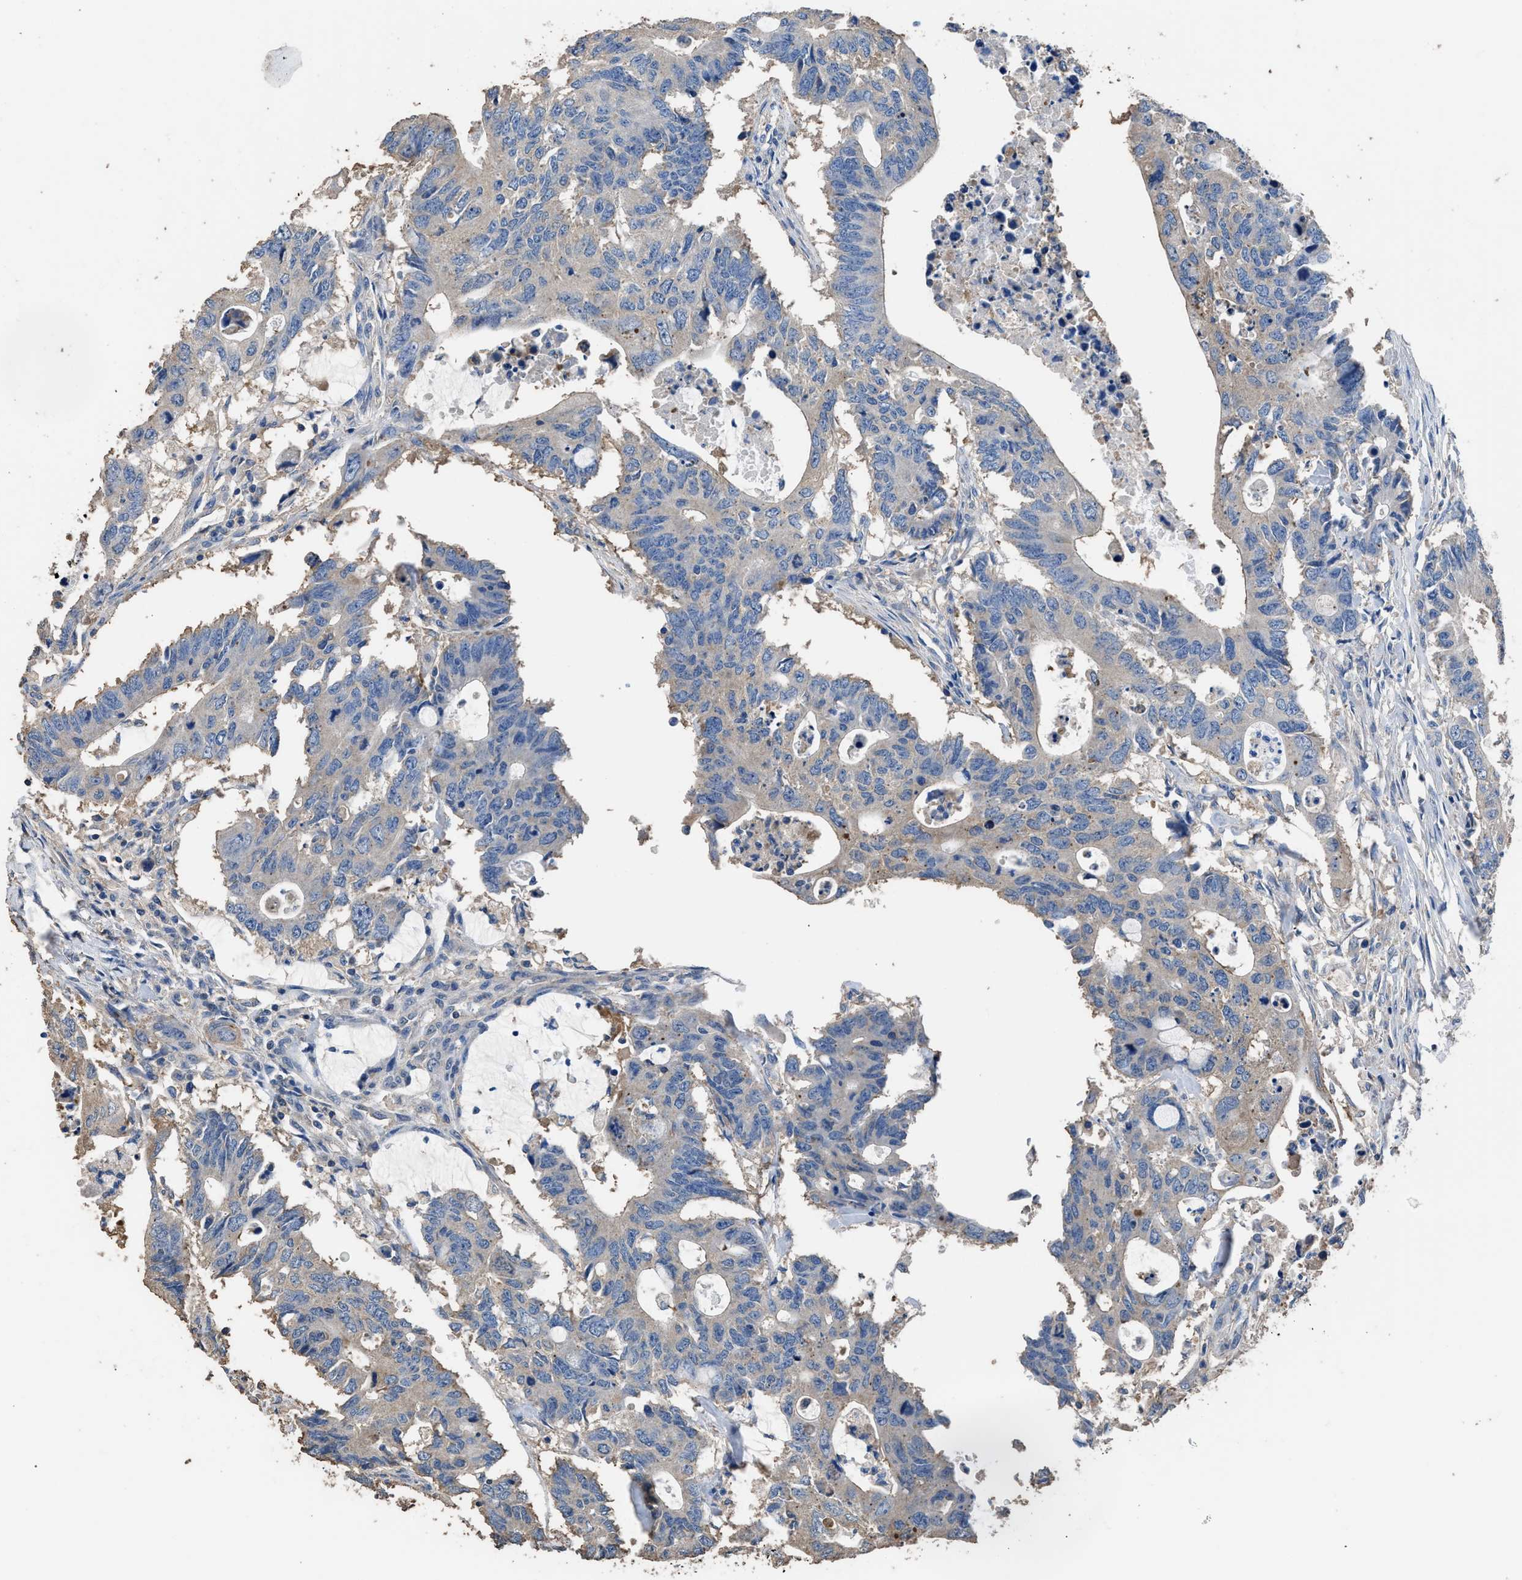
{"staining": {"intensity": "weak", "quantity": "<25%", "location": "cytoplasmic/membranous"}, "tissue": "colorectal cancer", "cell_type": "Tumor cells", "image_type": "cancer", "snomed": [{"axis": "morphology", "description": "Adenocarcinoma, NOS"}, {"axis": "topography", "description": "Colon"}], "caption": "Immunohistochemistry micrograph of colorectal cancer stained for a protein (brown), which displays no positivity in tumor cells.", "gene": "ITSN1", "patient": {"sex": "male", "age": 71}}